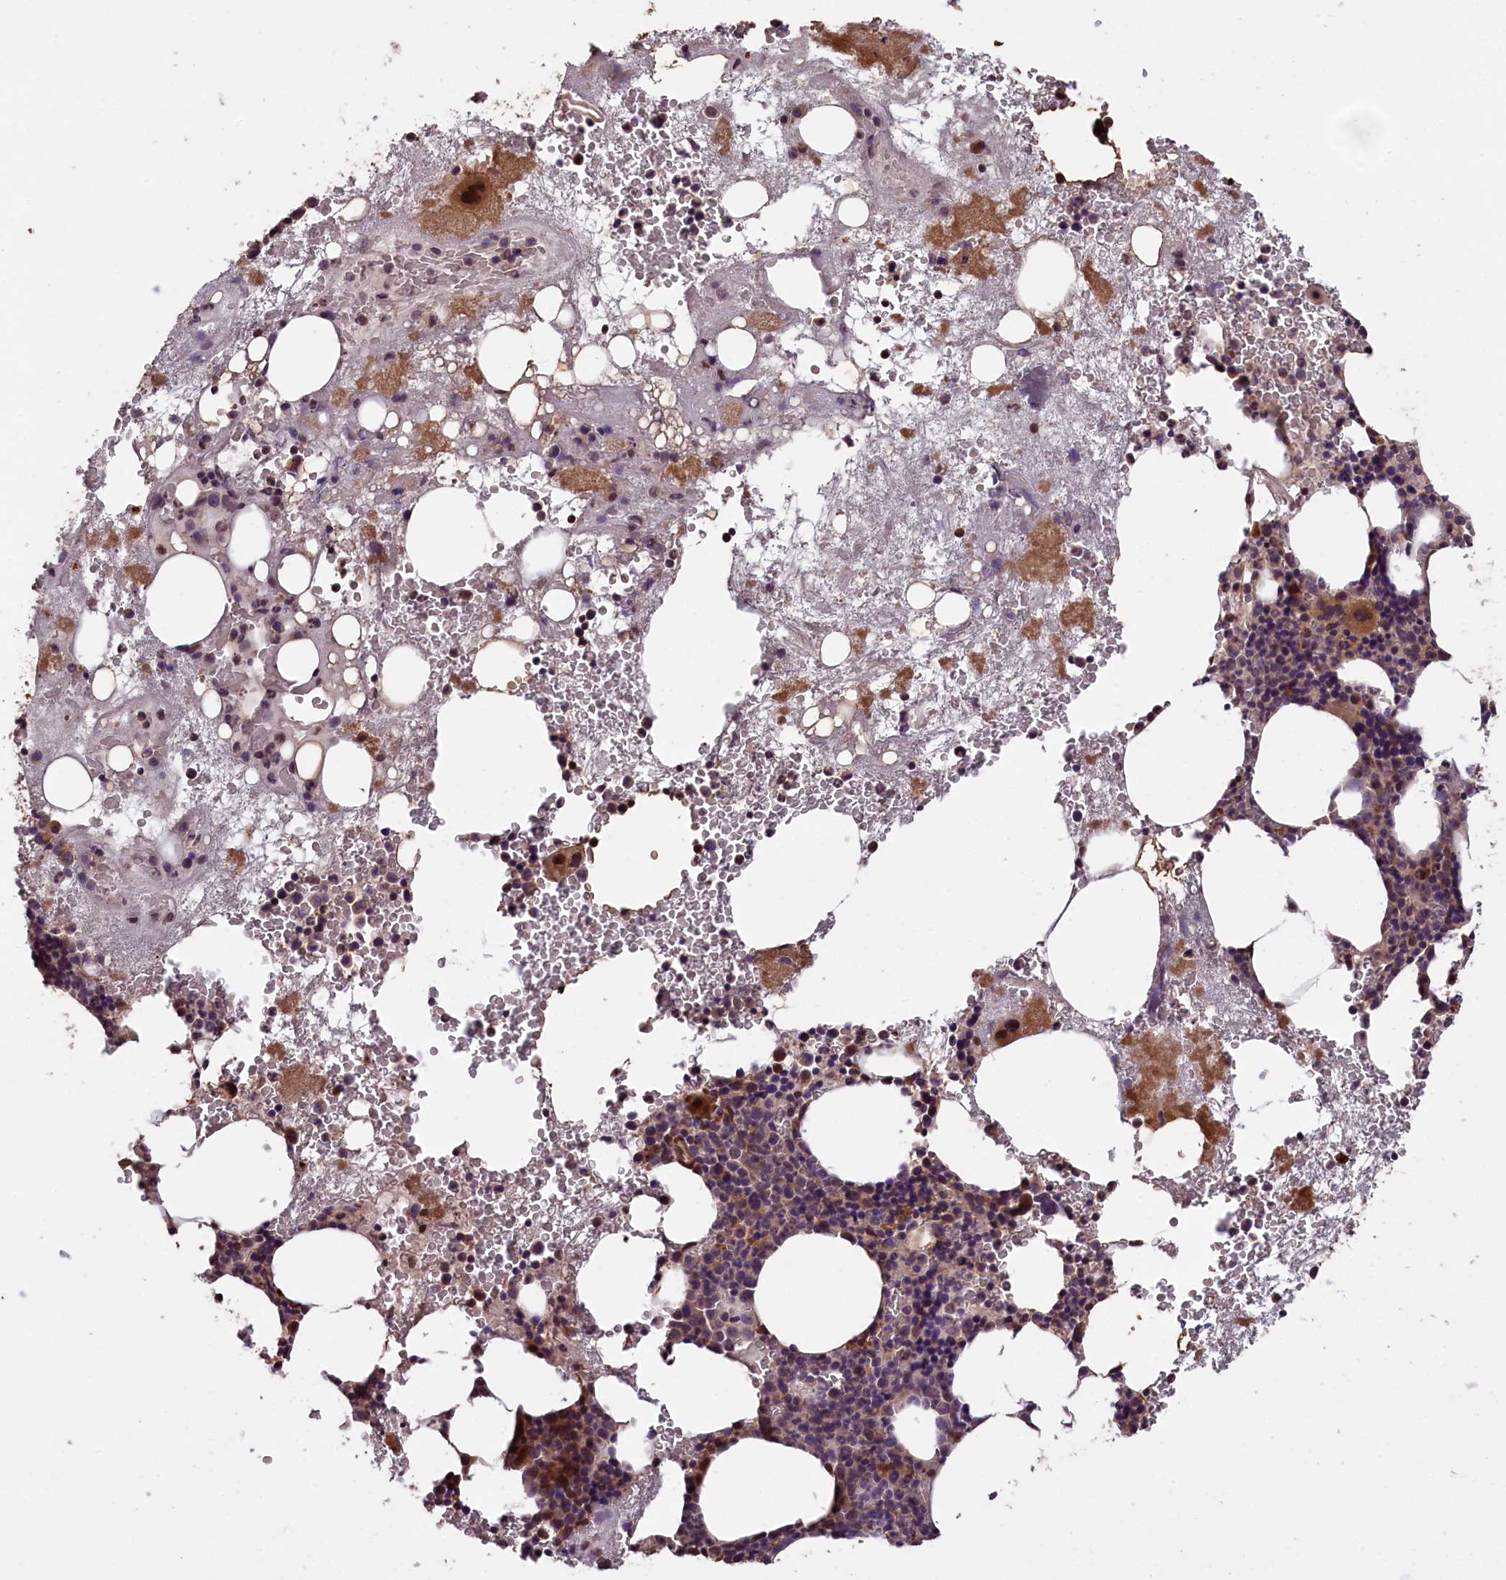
{"staining": {"intensity": "moderate", "quantity": "25%-75%", "location": "cytoplasmic/membranous"}, "tissue": "bone marrow", "cell_type": "Hematopoietic cells", "image_type": "normal", "snomed": [{"axis": "morphology", "description": "Normal tissue, NOS"}, {"axis": "topography", "description": "Bone marrow"}], "caption": "The photomicrograph displays immunohistochemical staining of benign bone marrow. There is moderate cytoplasmic/membranous expression is present in about 25%-75% of hematopoietic cells.", "gene": "DNAJB9", "patient": {"sex": "male", "age": 80}}